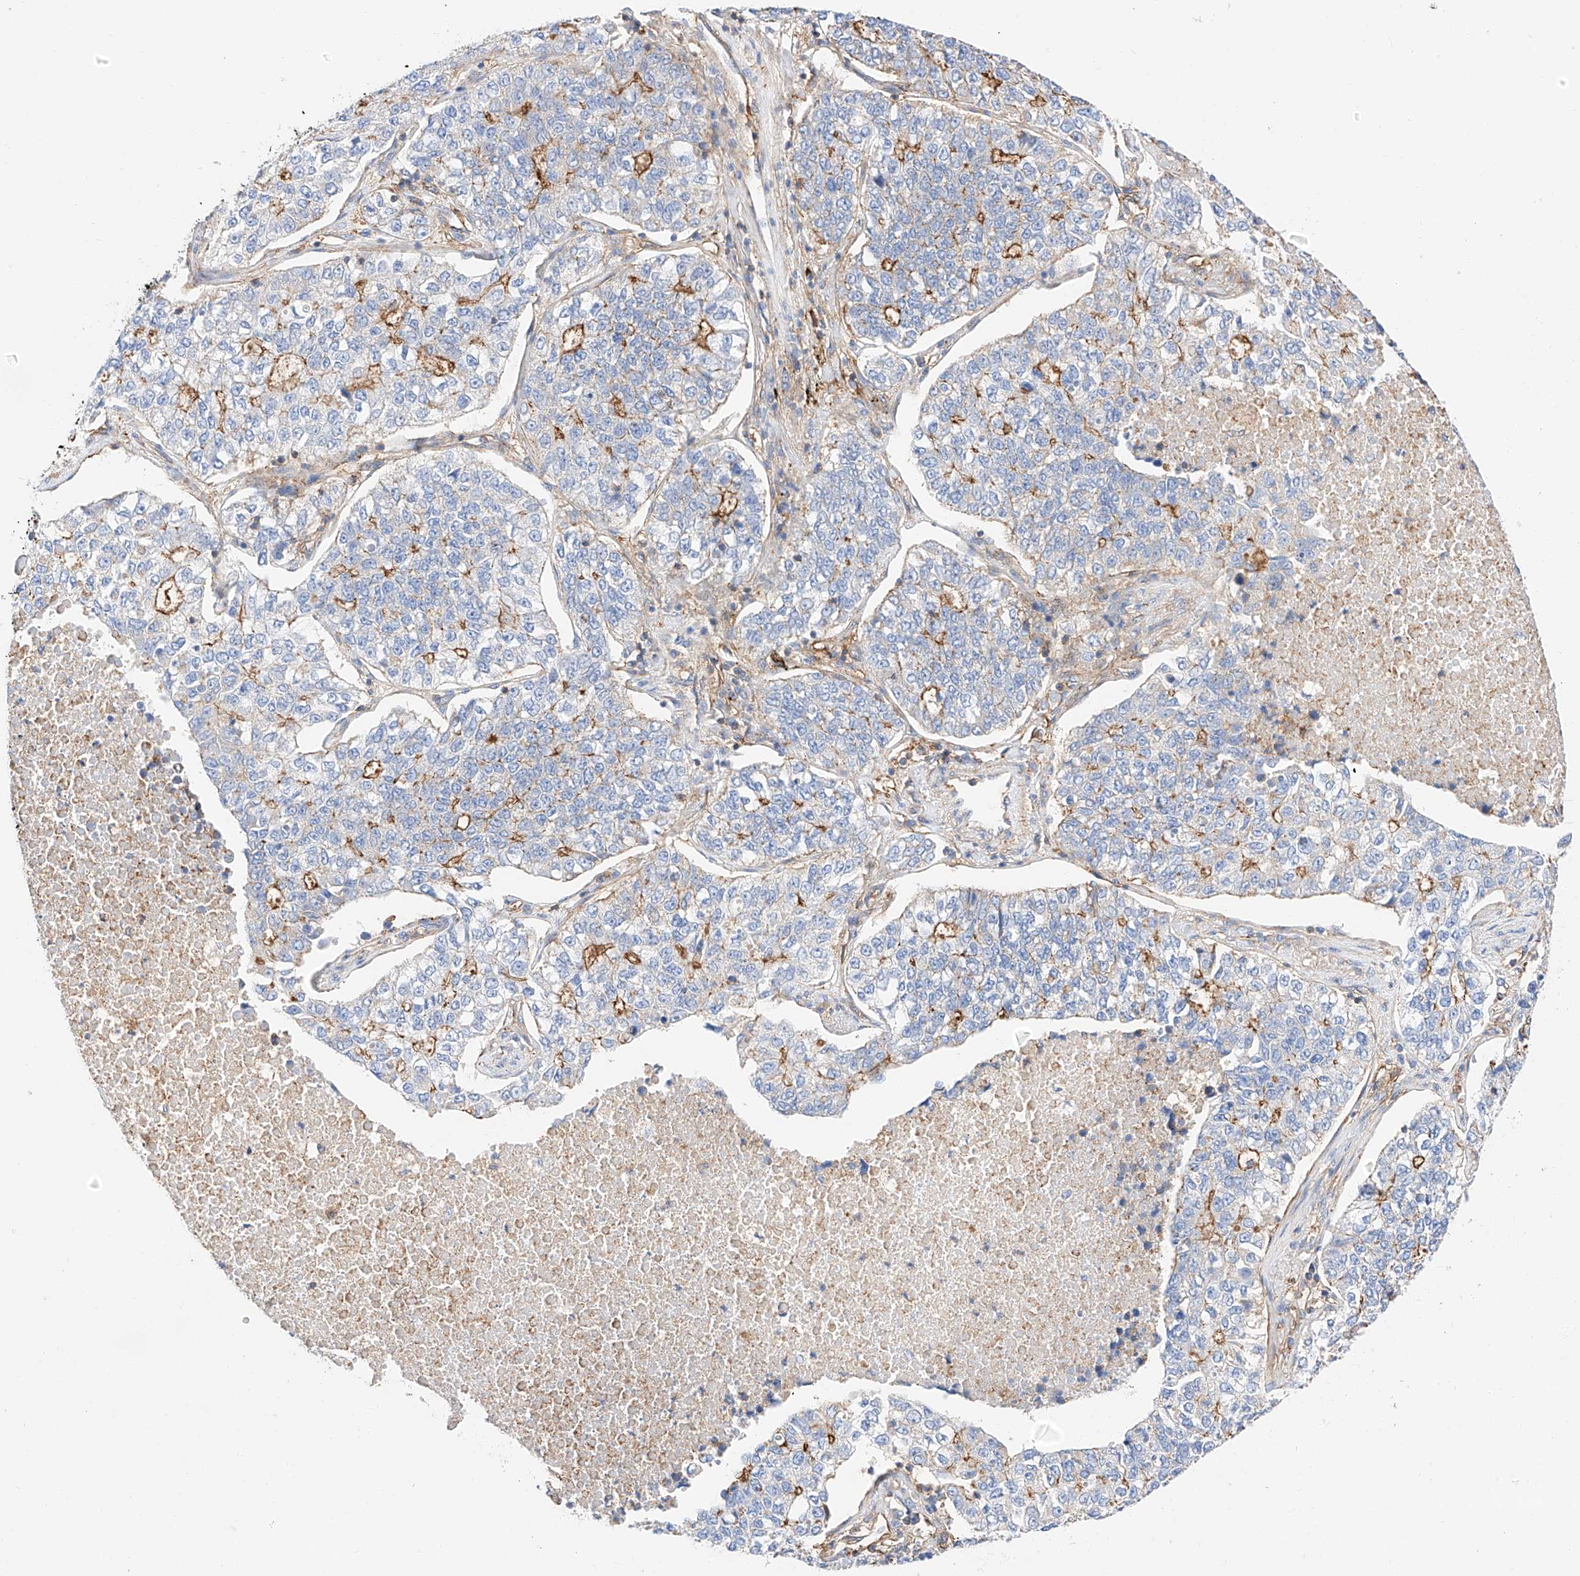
{"staining": {"intensity": "strong", "quantity": "<25%", "location": "cytoplasmic/membranous"}, "tissue": "lung cancer", "cell_type": "Tumor cells", "image_type": "cancer", "snomed": [{"axis": "morphology", "description": "Adenocarcinoma, NOS"}, {"axis": "topography", "description": "Lung"}], "caption": "About <25% of tumor cells in lung adenocarcinoma show strong cytoplasmic/membranous protein staining as visualized by brown immunohistochemical staining.", "gene": "HAUS4", "patient": {"sex": "male", "age": 49}}